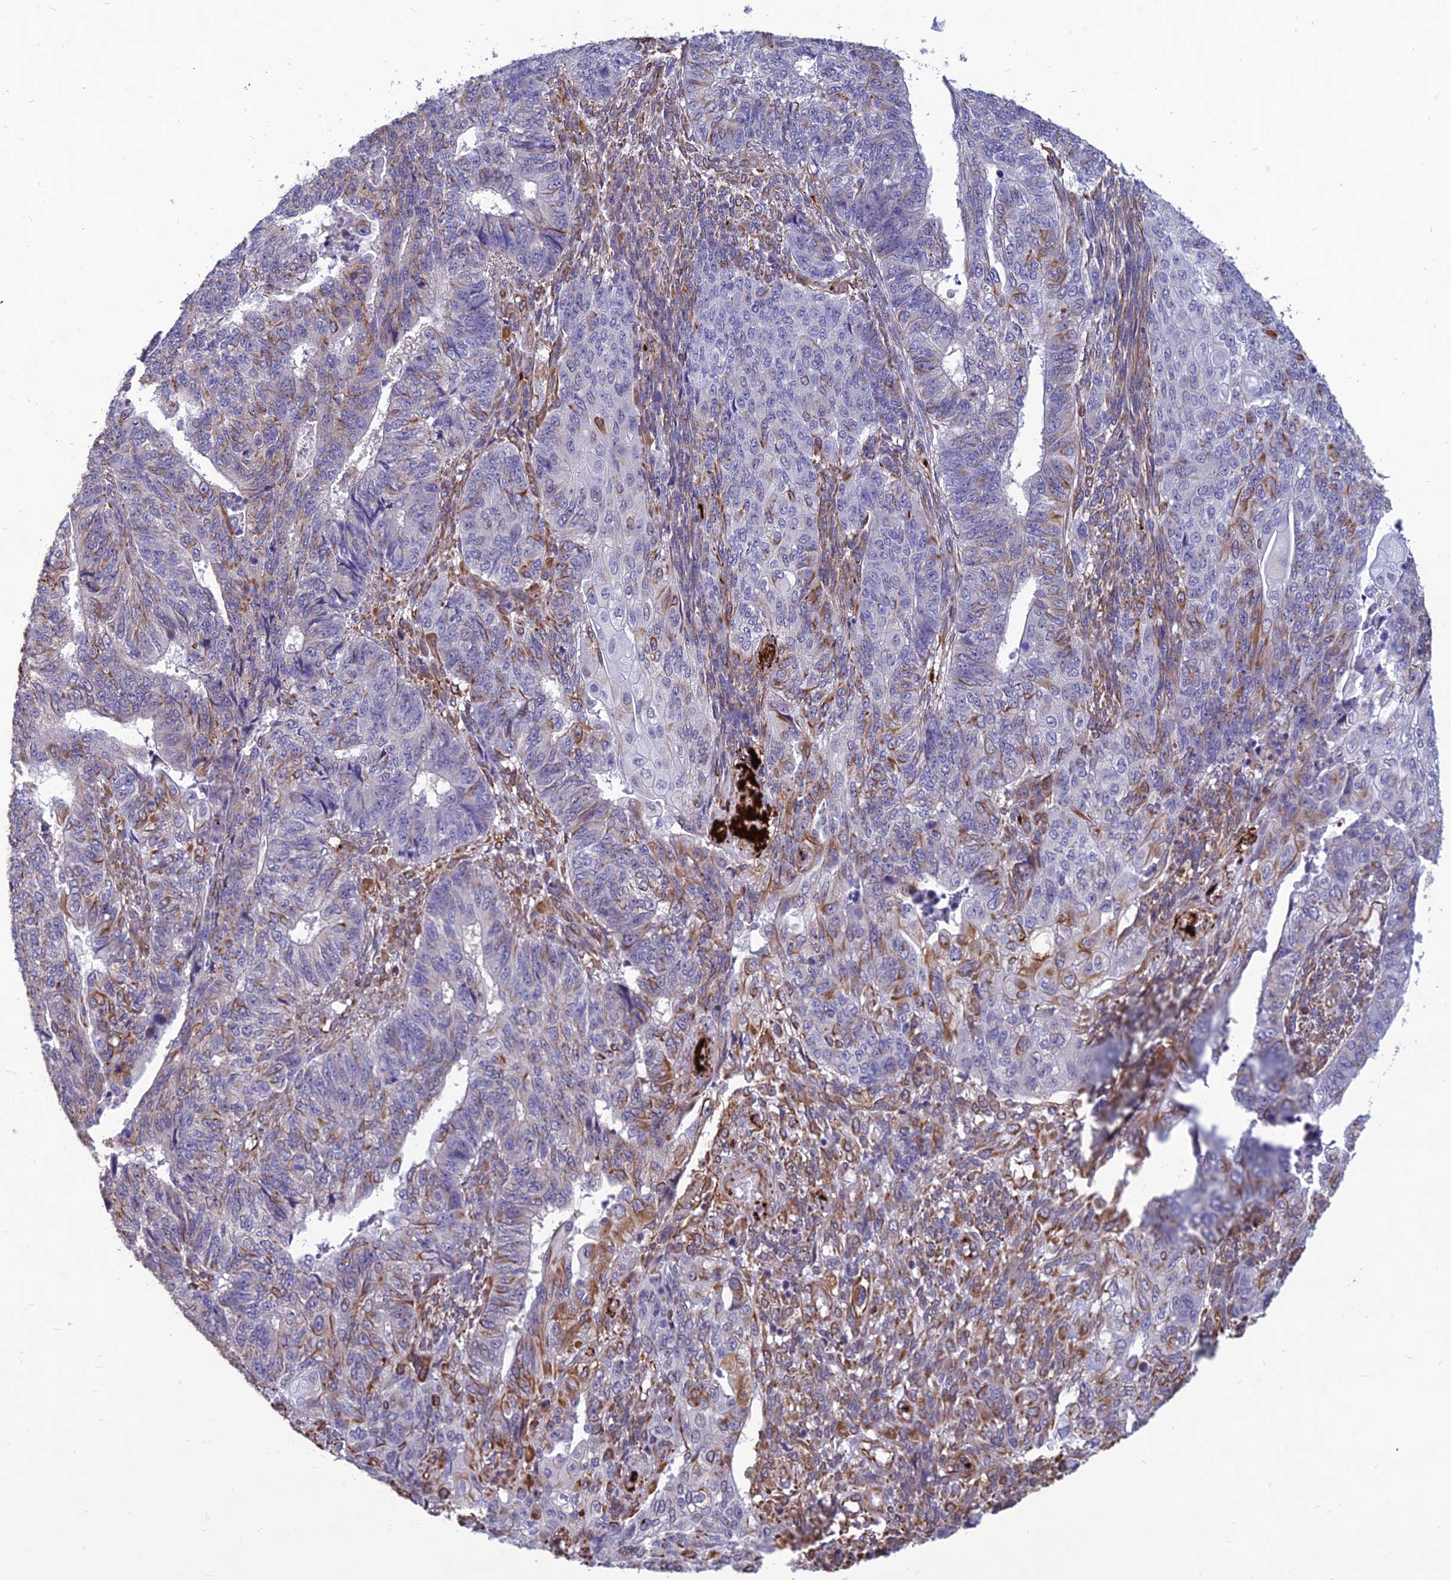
{"staining": {"intensity": "moderate", "quantity": "<25%", "location": "cytoplasmic/membranous"}, "tissue": "endometrial cancer", "cell_type": "Tumor cells", "image_type": "cancer", "snomed": [{"axis": "morphology", "description": "Adenocarcinoma, NOS"}, {"axis": "topography", "description": "Endometrium"}], "caption": "Immunohistochemical staining of endometrial adenocarcinoma exhibits low levels of moderate cytoplasmic/membranous positivity in about <25% of tumor cells.", "gene": "PSMD11", "patient": {"sex": "female", "age": 32}}